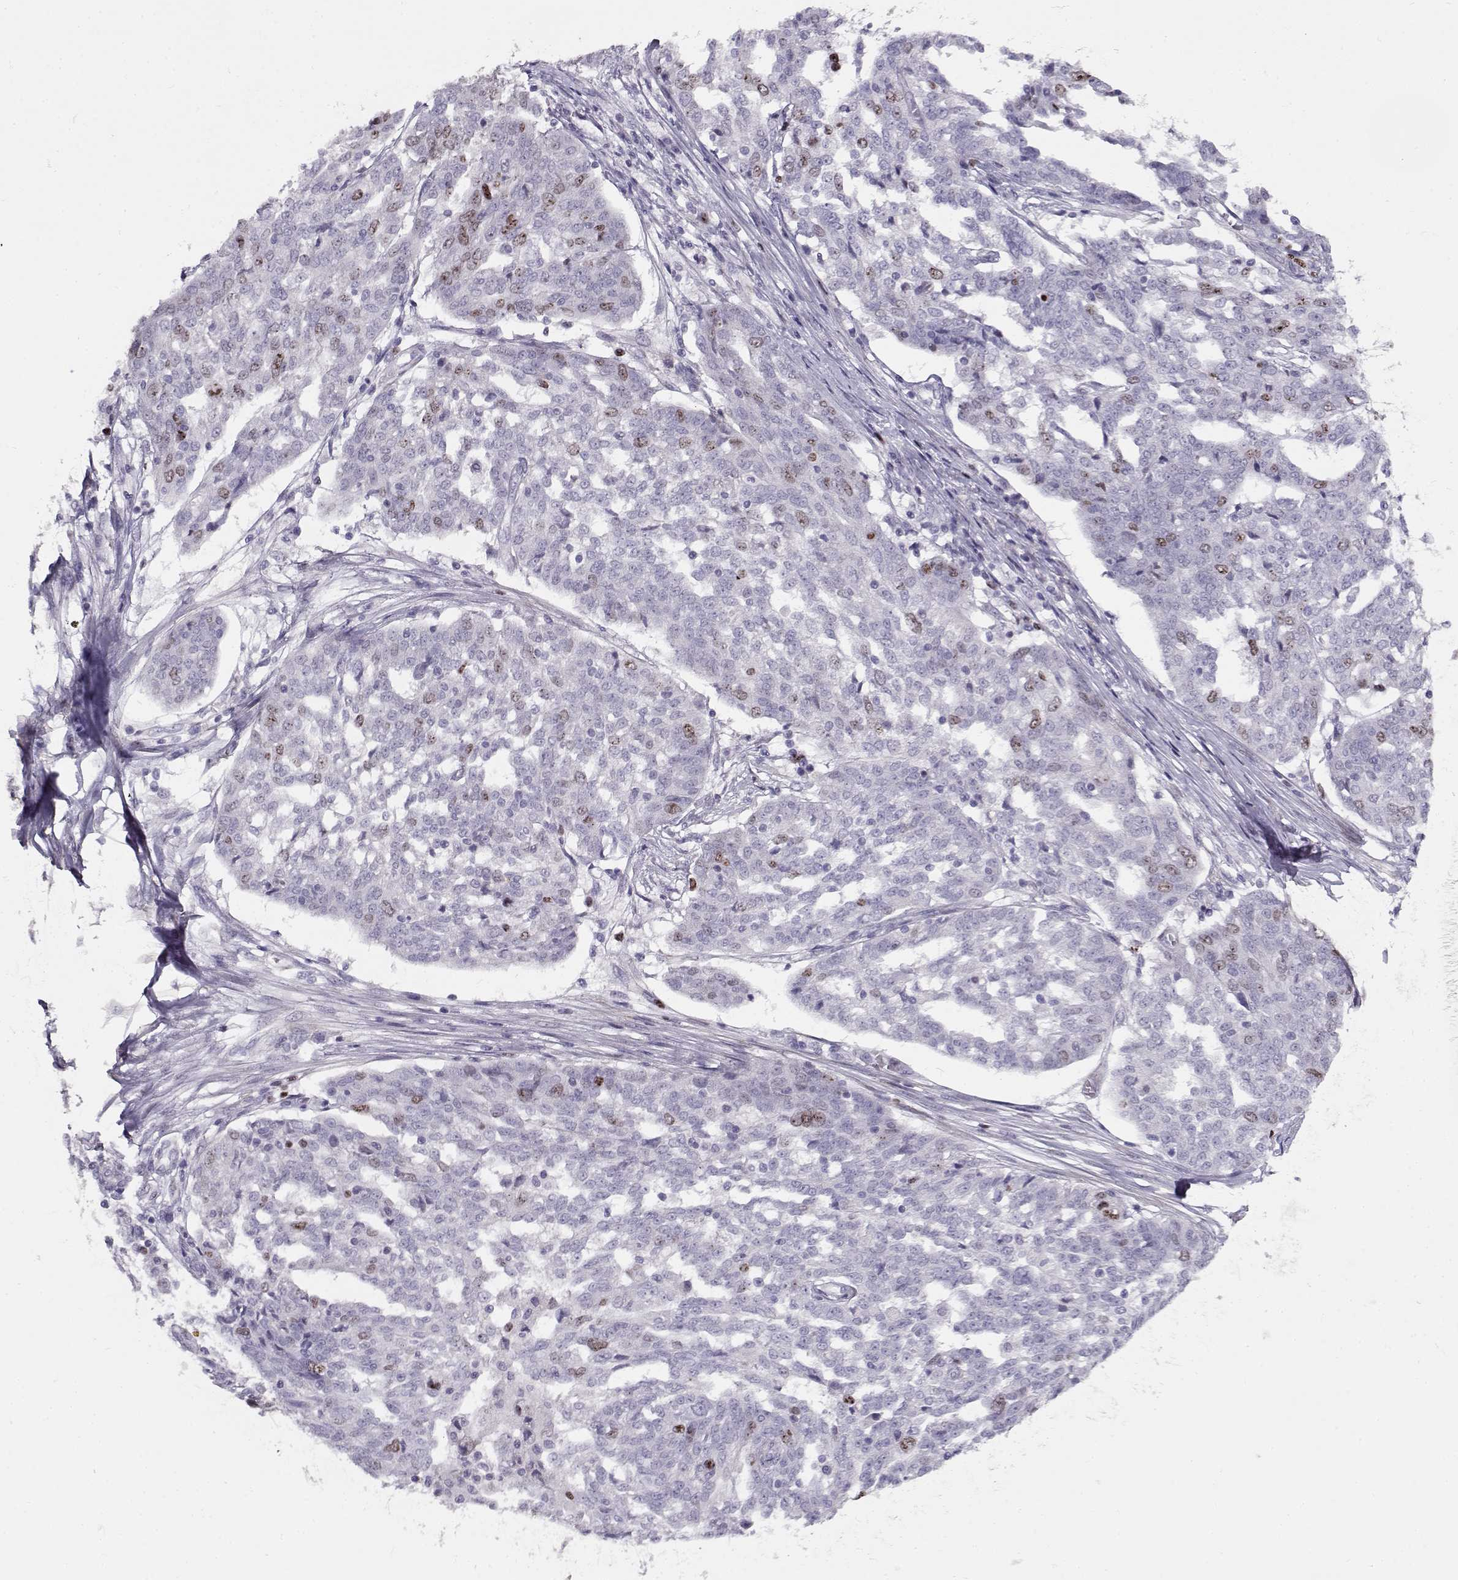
{"staining": {"intensity": "moderate", "quantity": "<25%", "location": "nuclear"}, "tissue": "ovarian cancer", "cell_type": "Tumor cells", "image_type": "cancer", "snomed": [{"axis": "morphology", "description": "Cystadenocarcinoma, serous, NOS"}, {"axis": "topography", "description": "Ovary"}], "caption": "An image of ovarian serous cystadenocarcinoma stained for a protein shows moderate nuclear brown staining in tumor cells.", "gene": "NPW", "patient": {"sex": "female", "age": 67}}